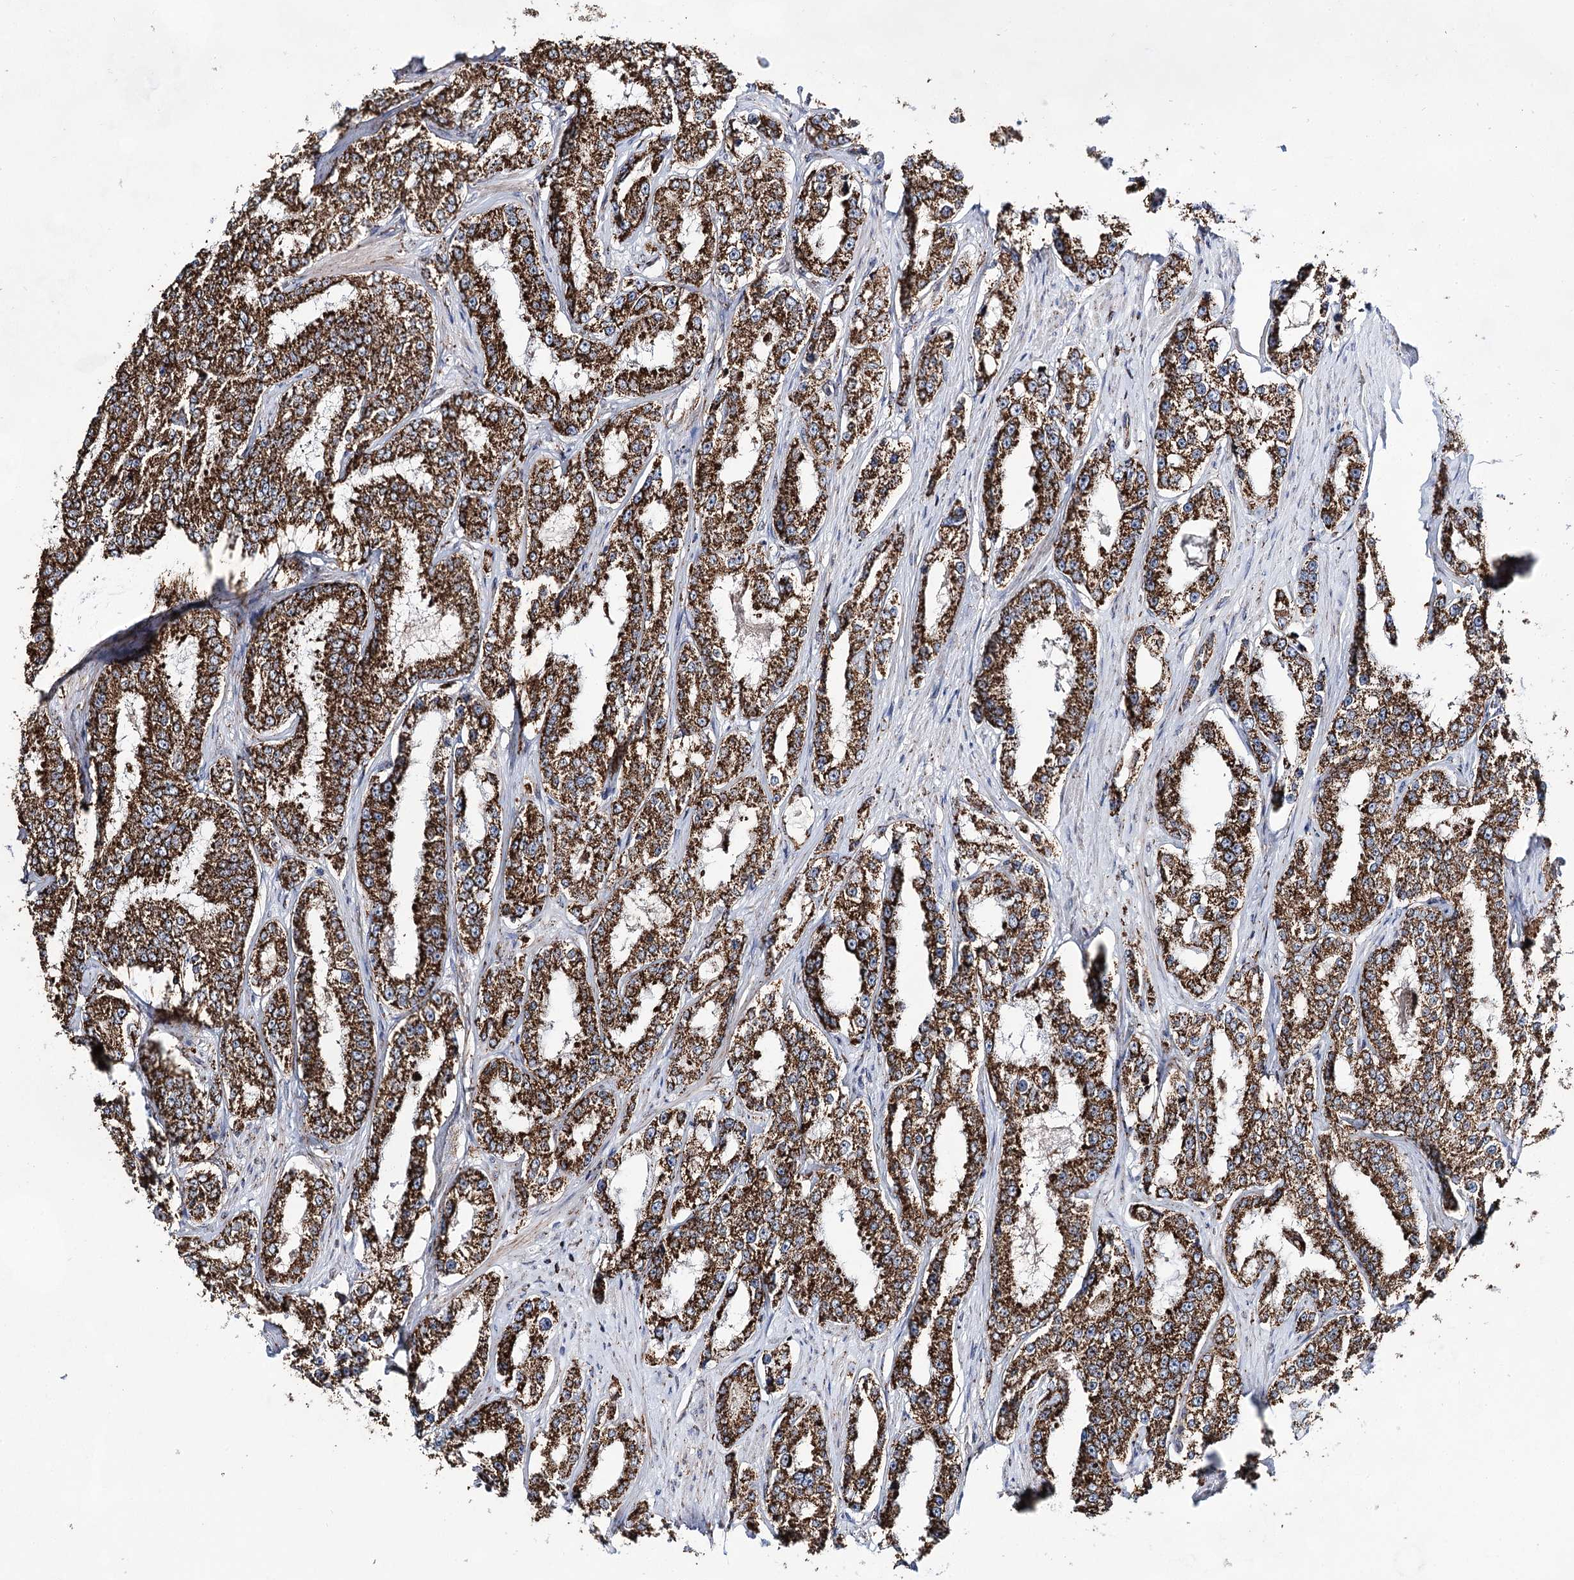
{"staining": {"intensity": "strong", "quantity": ">75%", "location": "cytoplasmic/membranous"}, "tissue": "prostate cancer", "cell_type": "Tumor cells", "image_type": "cancer", "snomed": [{"axis": "morphology", "description": "Normal tissue, NOS"}, {"axis": "morphology", "description": "Adenocarcinoma, High grade"}, {"axis": "topography", "description": "Prostate"}], "caption": "IHC photomicrograph of neoplastic tissue: human prostate cancer (adenocarcinoma (high-grade)) stained using IHC shows high levels of strong protein expression localized specifically in the cytoplasmic/membranous of tumor cells, appearing as a cytoplasmic/membranous brown color.", "gene": "NADK2", "patient": {"sex": "male", "age": 83}}